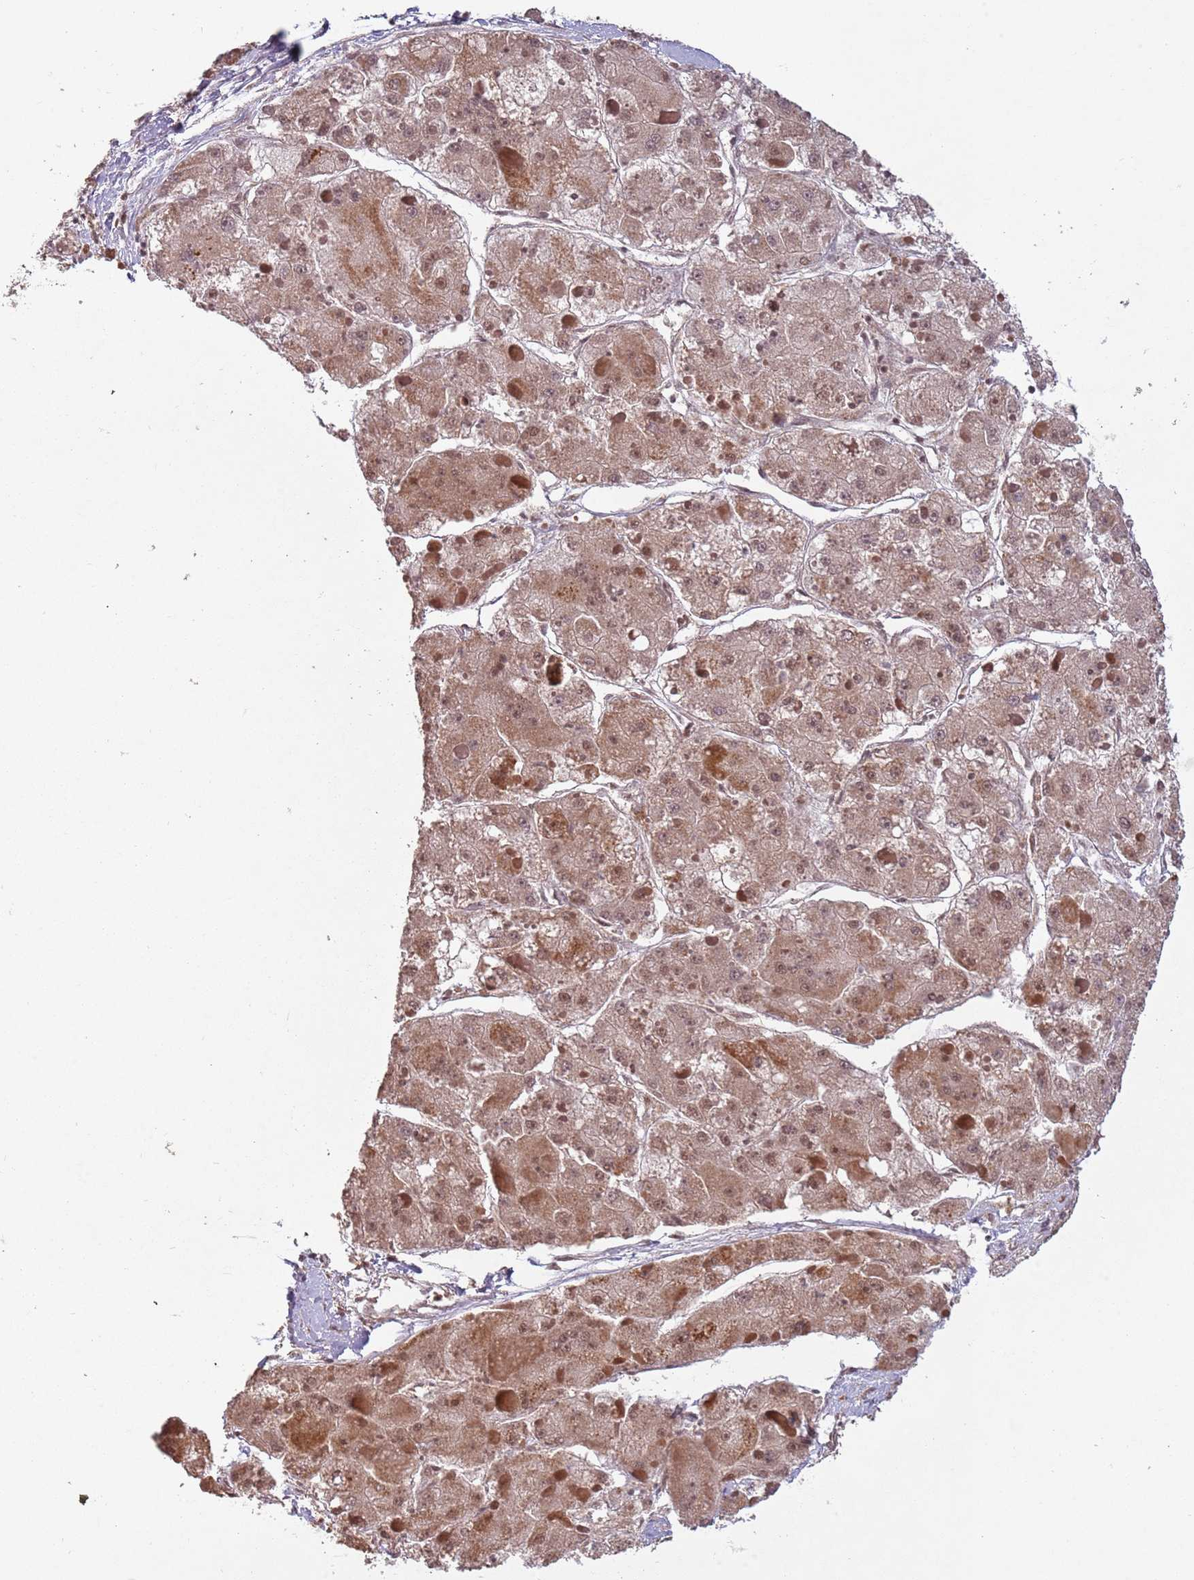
{"staining": {"intensity": "moderate", "quantity": ">75%", "location": "cytoplasmic/membranous,nuclear"}, "tissue": "liver cancer", "cell_type": "Tumor cells", "image_type": "cancer", "snomed": [{"axis": "morphology", "description": "Carcinoma, Hepatocellular, NOS"}, {"axis": "topography", "description": "Liver"}], "caption": "There is medium levels of moderate cytoplasmic/membranous and nuclear staining in tumor cells of liver cancer, as demonstrated by immunohistochemical staining (brown color).", "gene": "SUDS3", "patient": {"sex": "female", "age": 73}}